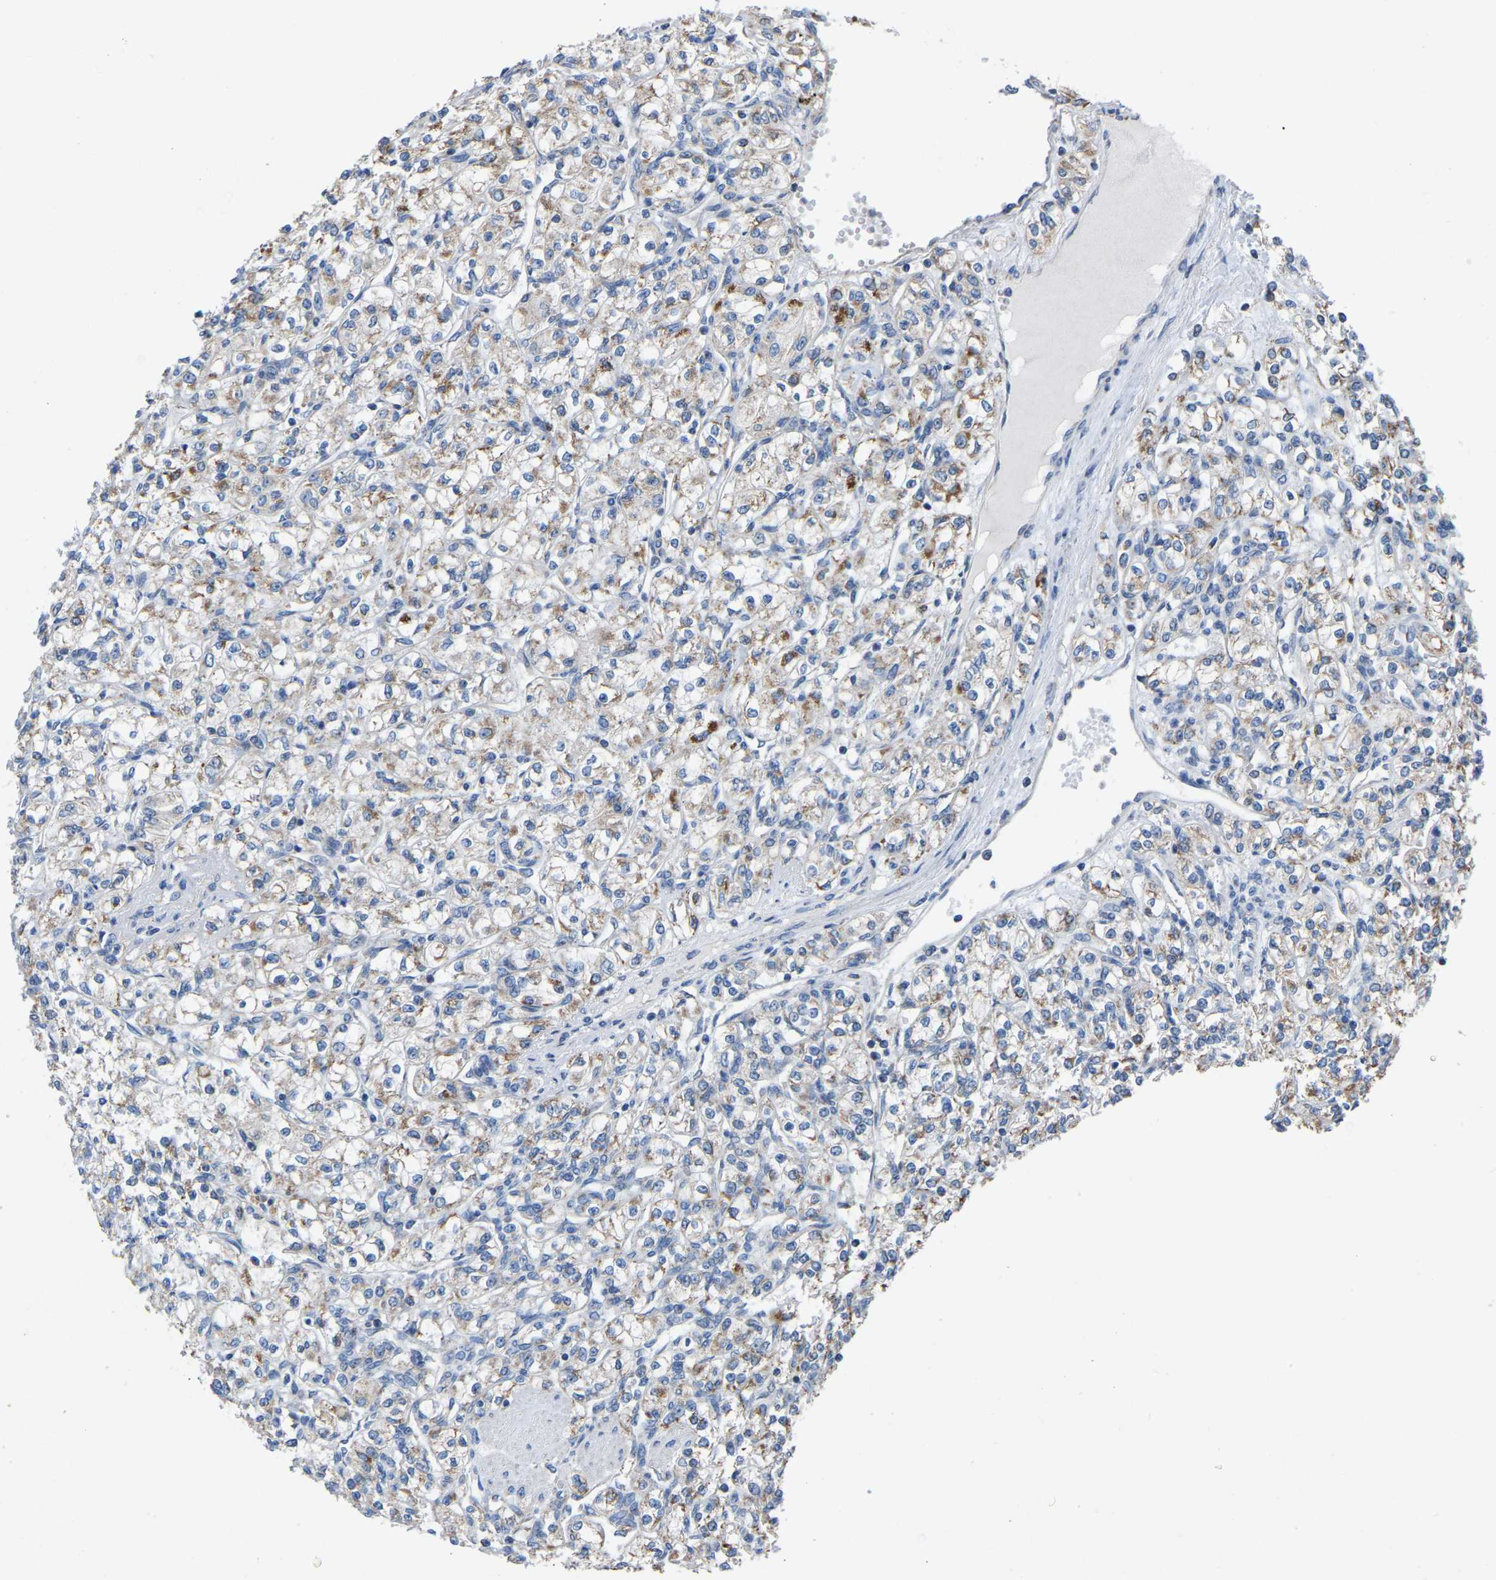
{"staining": {"intensity": "moderate", "quantity": ">75%", "location": "cytoplasmic/membranous"}, "tissue": "renal cancer", "cell_type": "Tumor cells", "image_type": "cancer", "snomed": [{"axis": "morphology", "description": "Adenocarcinoma, NOS"}, {"axis": "topography", "description": "Kidney"}], "caption": "A medium amount of moderate cytoplasmic/membranous positivity is present in about >75% of tumor cells in renal cancer (adenocarcinoma) tissue.", "gene": "BCL10", "patient": {"sex": "male", "age": 77}}